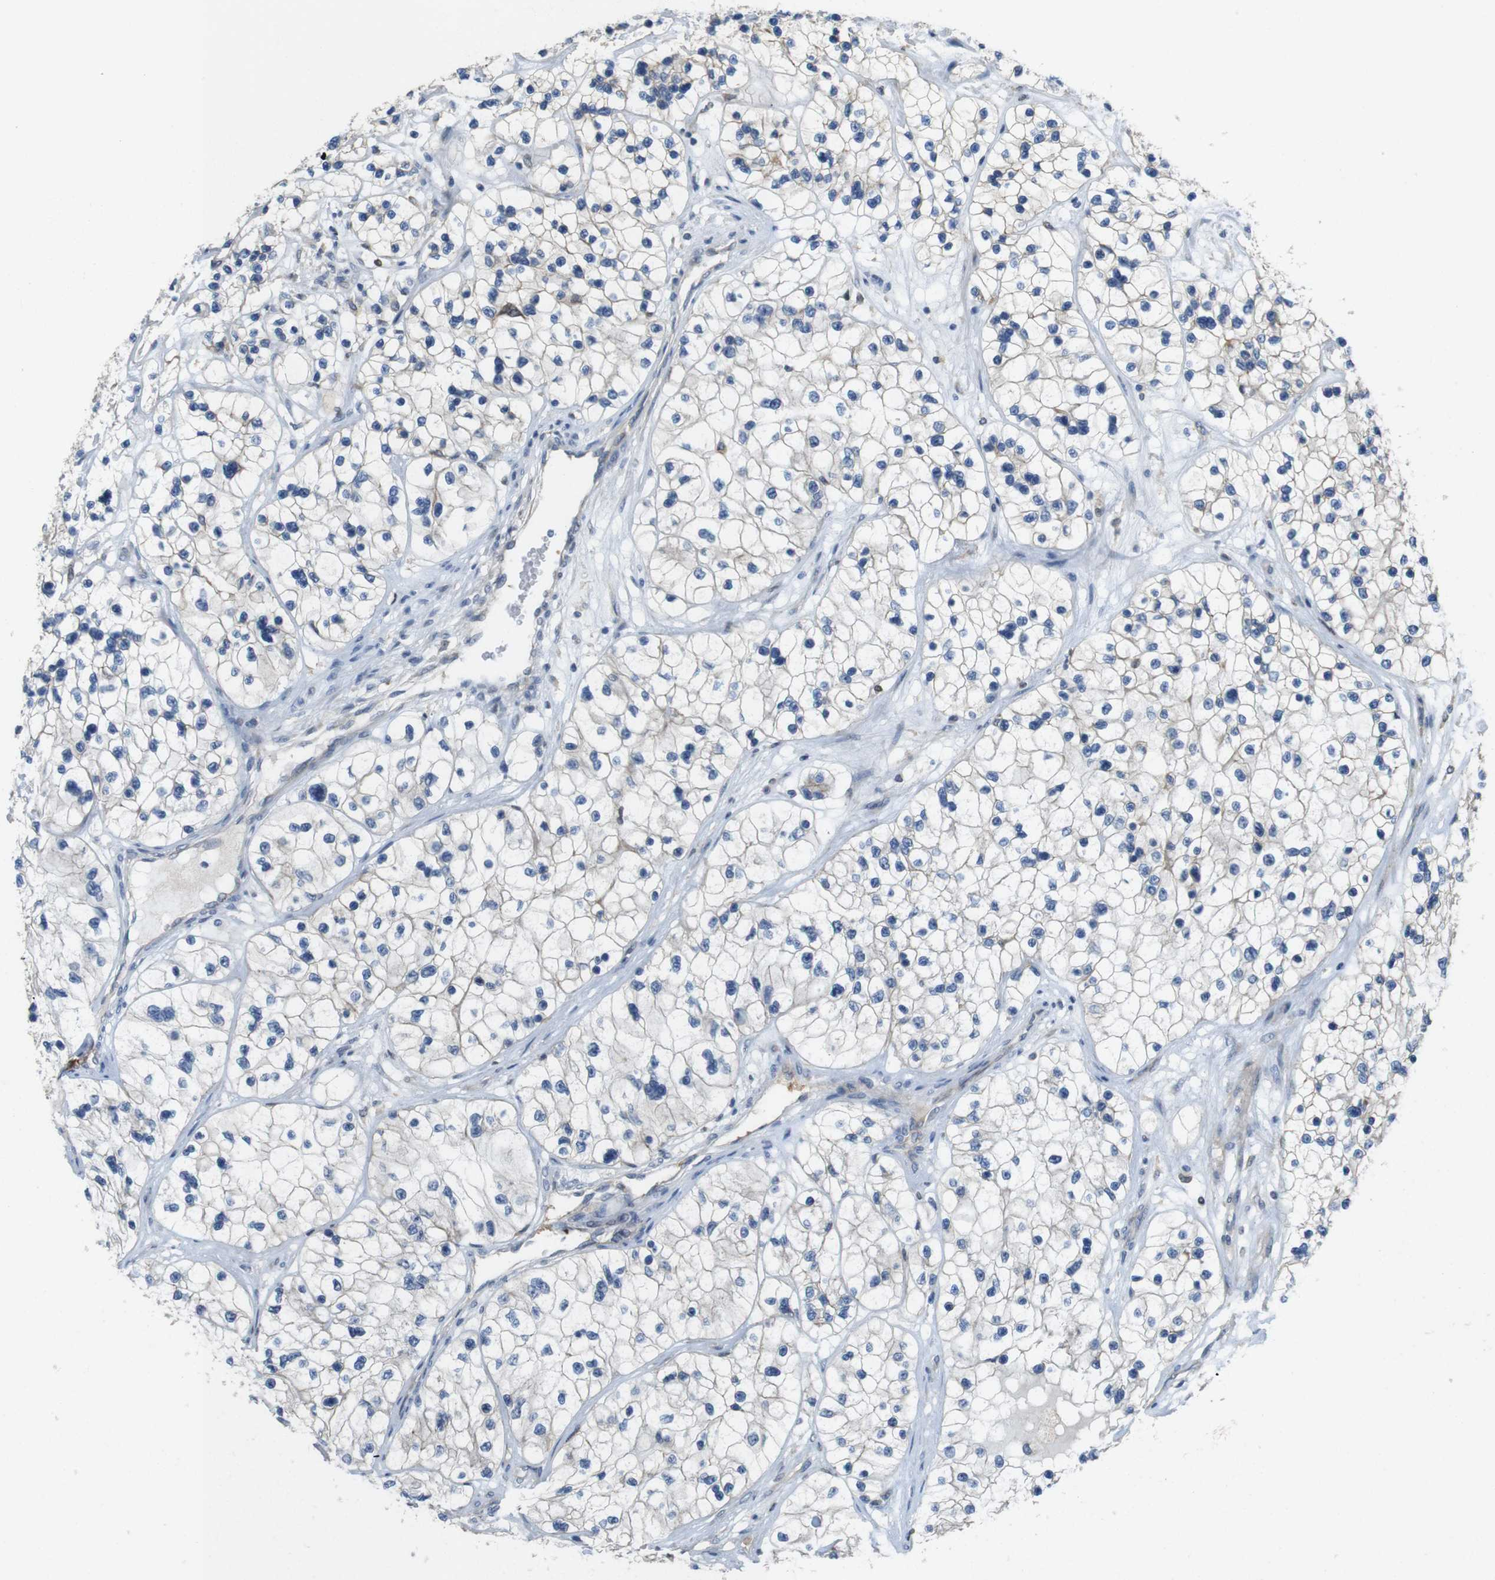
{"staining": {"intensity": "negative", "quantity": "none", "location": "none"}, "tissue": "renal cancer", "cell_type": "Tumor cells", "image_type": "cancer", "snomed": [{"axis": "morphology", "description": "Adenocarcinoma, NOS"}, {"axis": "topography", "description": "Kidney"}], "caption": "DAB immunohistochemical staining of renal adenocarcinoma displays no significant positivity in tumor cells.", "gene": "PCDH10", "patient": {"sex": "female", "age": 57}}